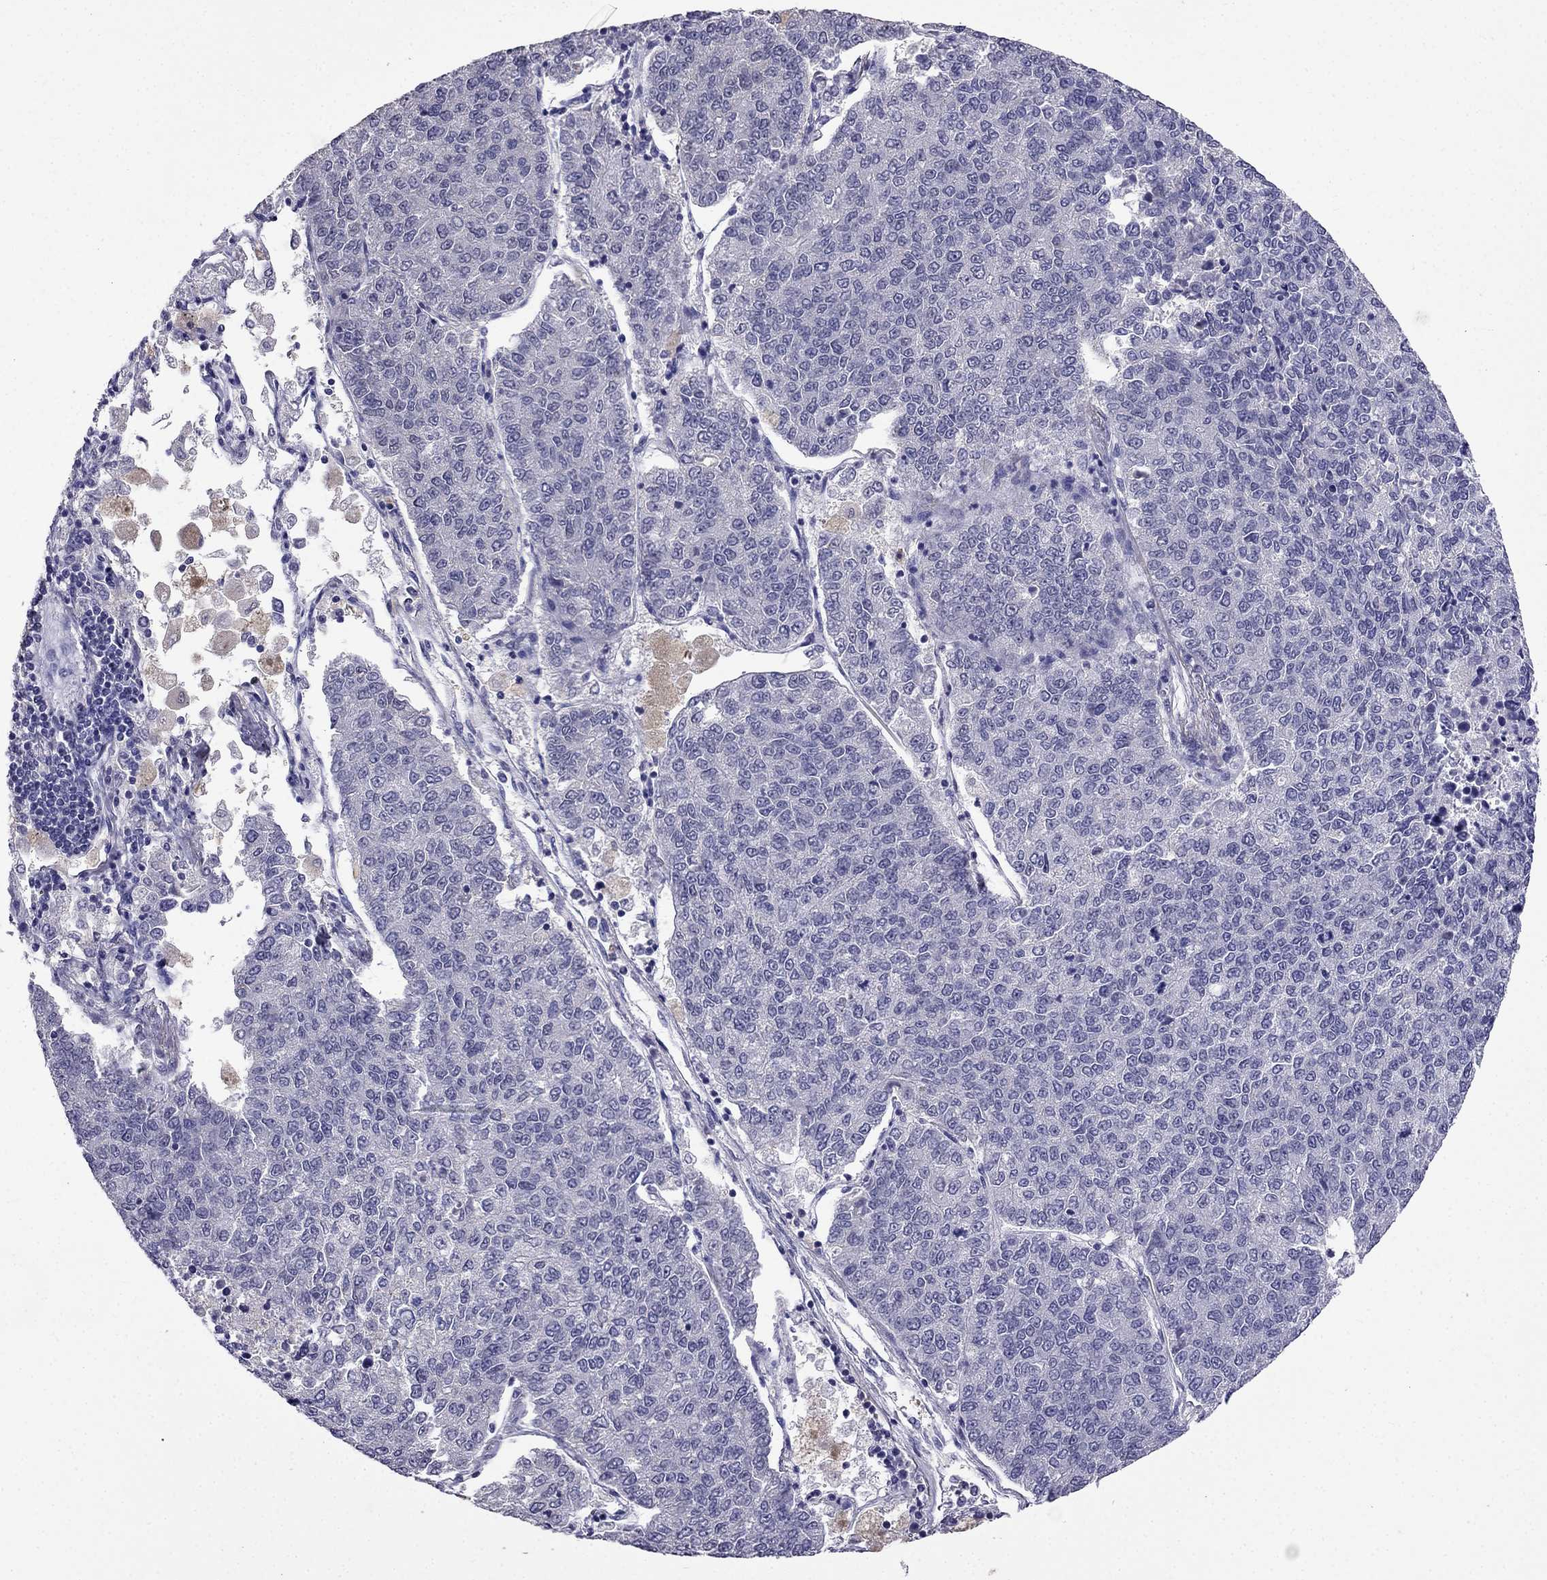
{"staining": {"intensity": "negative", "quantity": "none", "location": "none"}, "tissue": "lung cancer", "cell_type": "Tumor cells", "image_type": "cancer", "snomed": [{"axis": "morphology", "description": "Adenocarcinoma, NOS"}, {"axis": "topography", "description": "Lung"}], "caption": "Image shows no protein expression in tumor cells of lung cancer (adenocarcinoma) tissue.", "gene": "AQP9", "patient": {"sex": "male", "age": 49}}